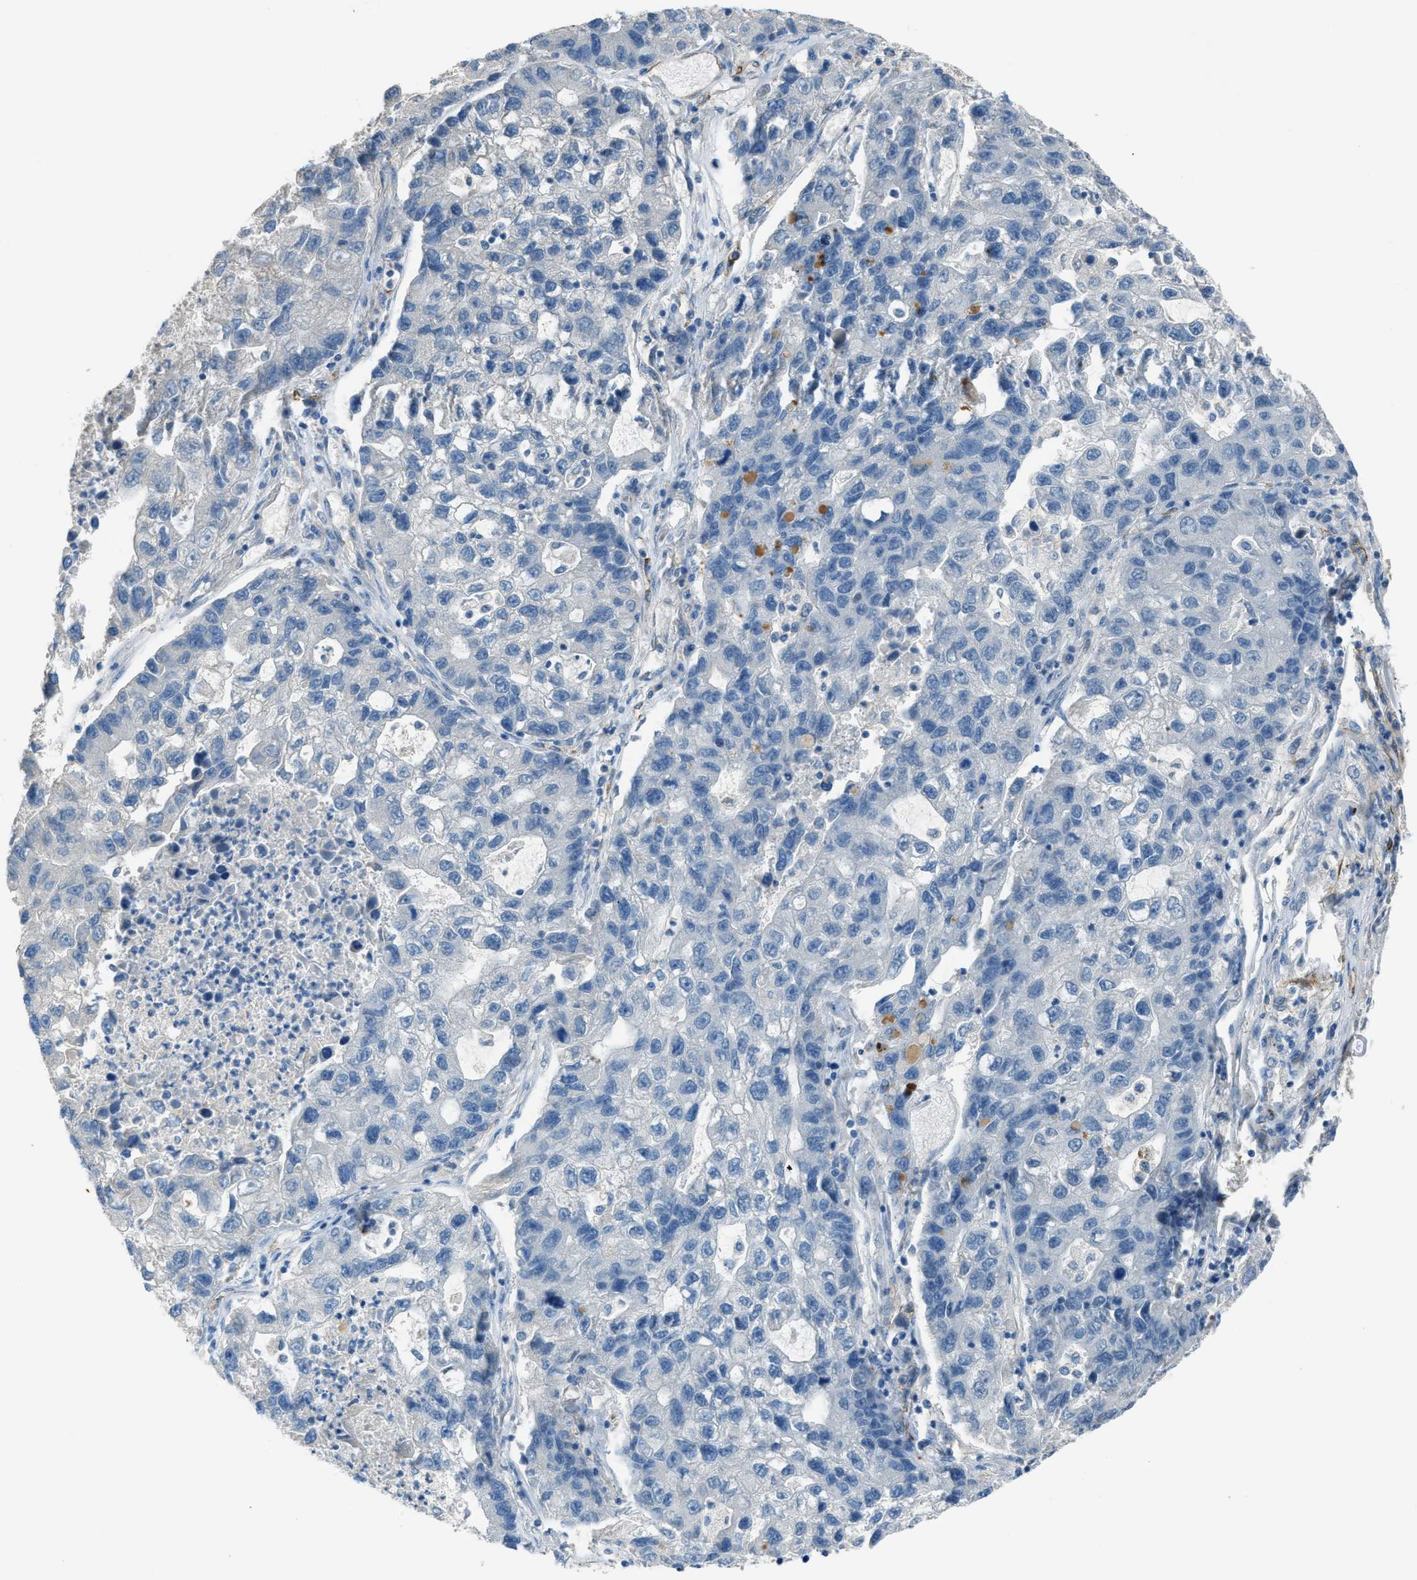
{"staining": {"intensity": "negative", "quantity": "none", "location": "none"}, "tissue": "lung cancer", "cell_type": "Tumor cells", "image_type": "cancer", "snomed": [{"axis": "morphology", "description": "Adenocarcinoma, NOS"}, {"axis": "topography", "description": "Lung"}], "caption": "Immunohistochemistry of lung cancer (adenocarcinoma) exhibits no expression in tumor cells. (Brightfield microscopy of DAB immunohistochemistry at high magnification).", "gene": "SLC22A15", "patient": {"sex": "female", "age": 51}}